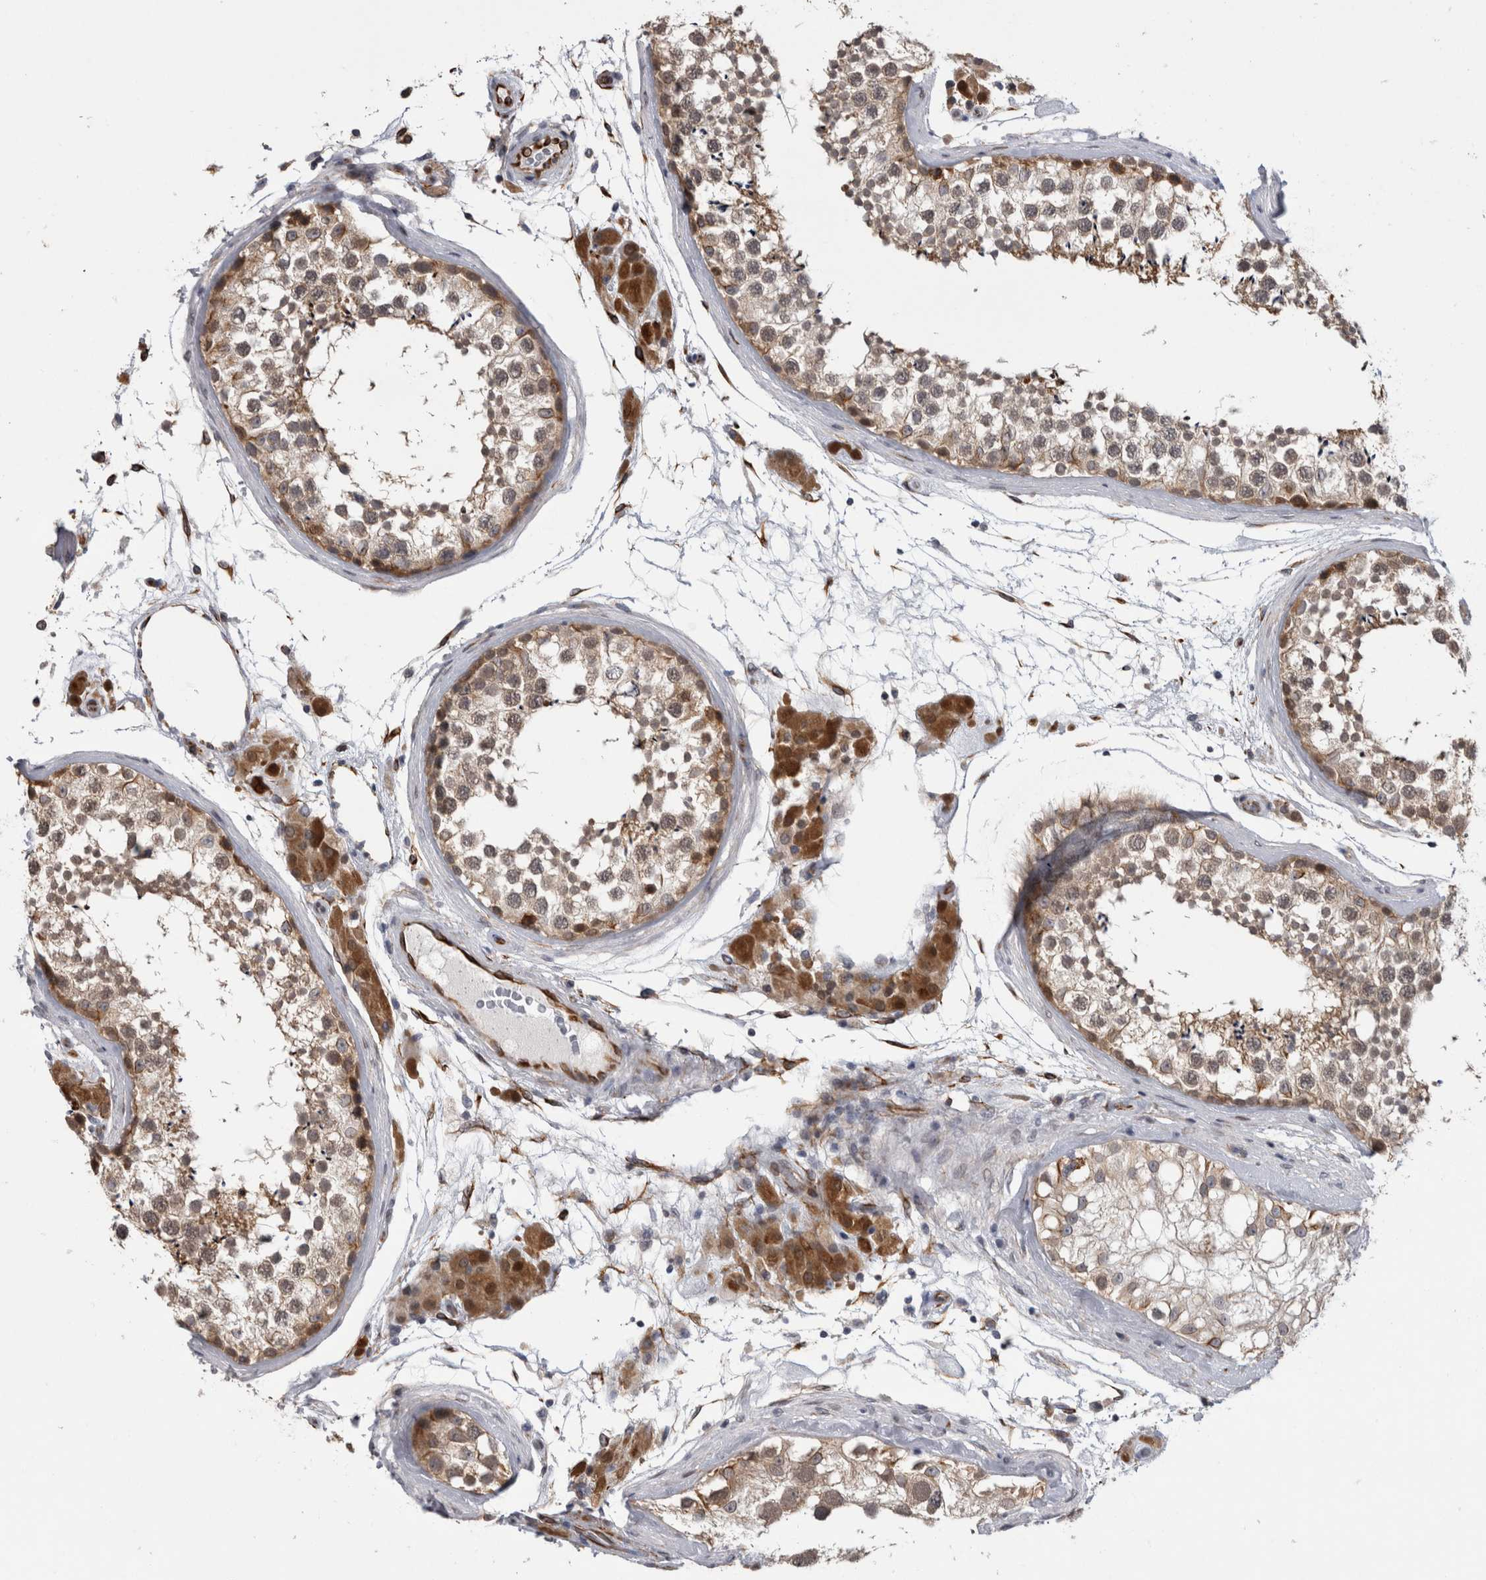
{"staining": {"intensity": "moderate", "quantity": "25%-75%", "location": "cytoplasmic/membranous"}, "tissue": "testis", "cell_type": "Cells in seminiferous ducts", "image_type": "normal", "snomed": [{"axis": "morphology", "description": "Normal tissue, NOS"}, {"axis": "topography", "description": "Testis"}], "caption": "Protein staining of normal testis displays moderate cytoplasmic/membranous expression in about 25%-75% of cells in seminiferous ducts. (brown staining indicates protein expression, while blue staining denotes nuclei).", "gene": "ACOT7", "patient": {"sex": "male", "age": 46}}